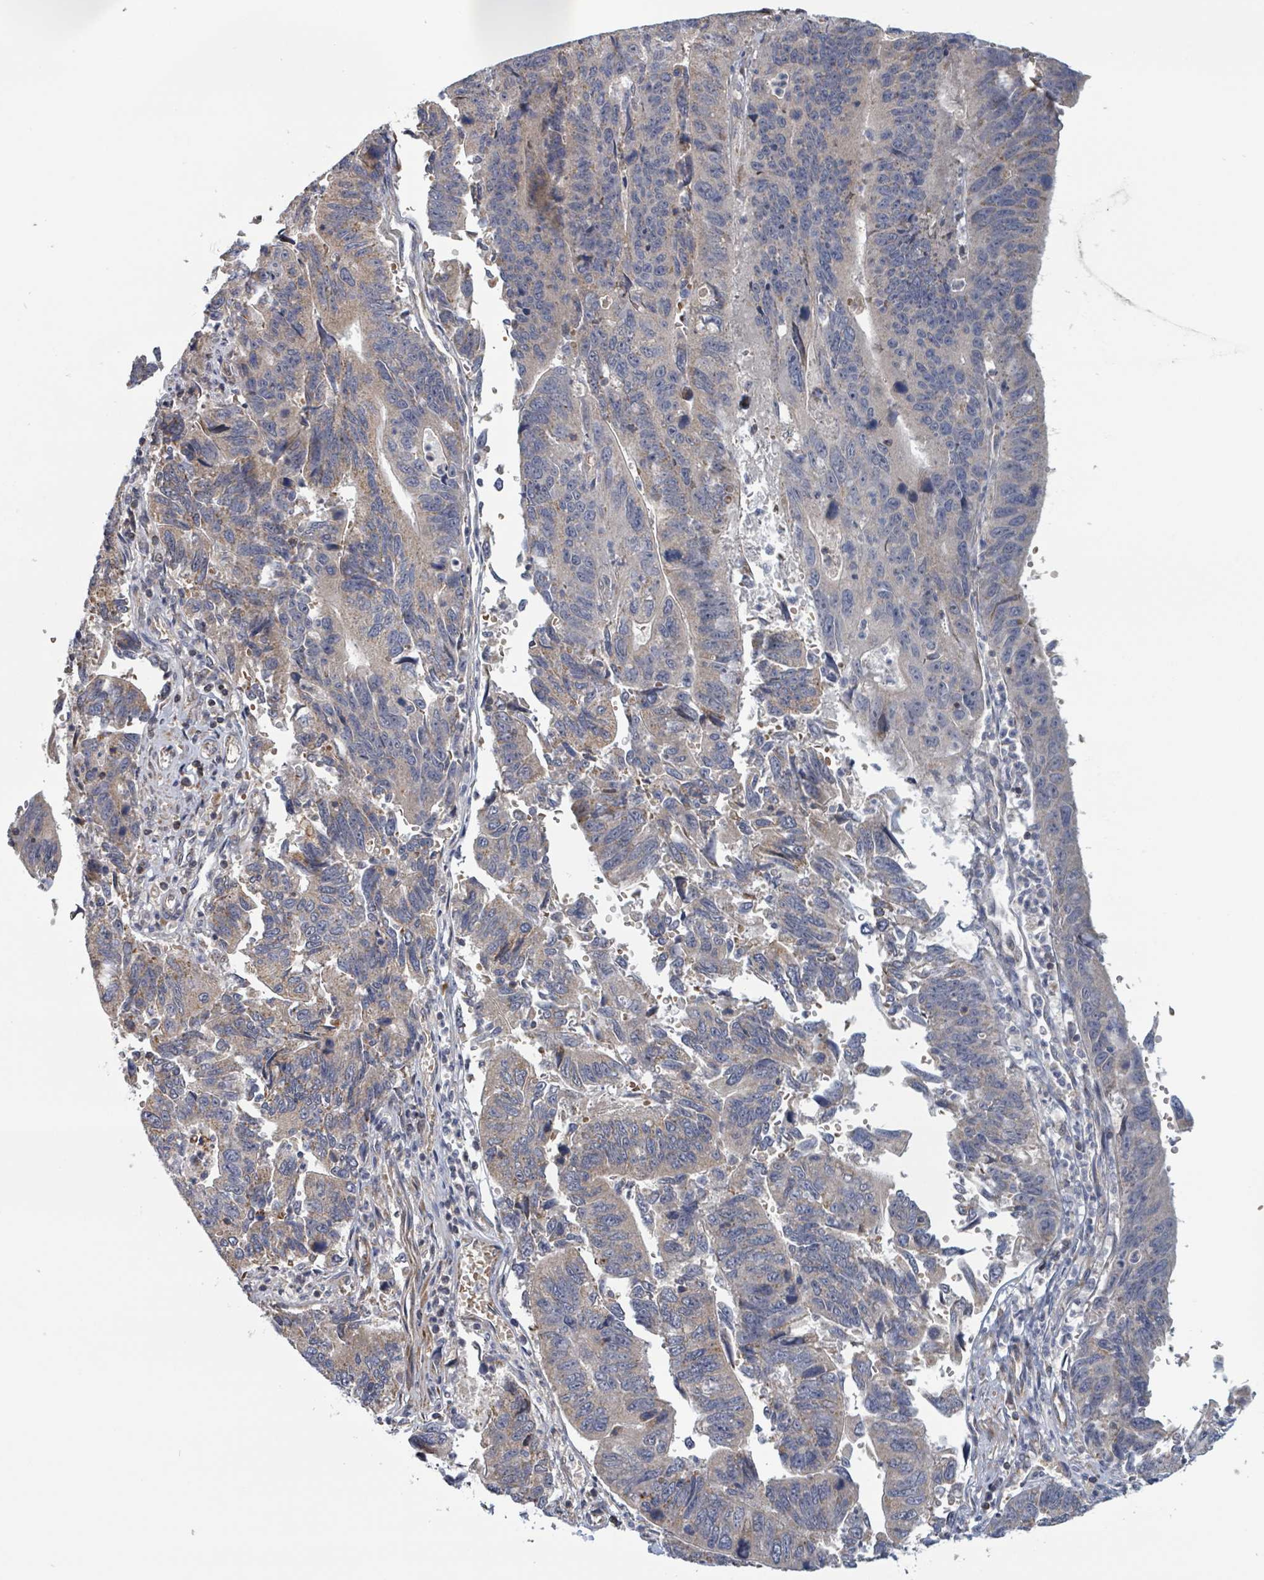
{"staining": {"intensity": "moderate", "quantity": "<25%", "location": "cytoplasmic/membranous"}, "tissue": "stomach cancer", "cell_type": "Tumor cells", "image_type": "cancer", "snomed": [{"axis": "morphology", "description": "Adenocarcinoma, NOS"}, {"axis": "topography", "description": "Stomach"}], "caption": "Immunohistochemistry (IHC) staining of stomach cancer (adenocarcinoma), which shows low levels of moderate cytoplasmic/membranous expression in approximately <25% of tumor cells indicating moderate cytoplasmic/membranous protein staining. The staining was performed using DAB (3,3'-diaminobenzidine) (brown) for protein detection and nuclei were counterstained in hematoxylin (blue).", "gene": "HIVEP1", "patient": {"sex": "male", "age": 59}}